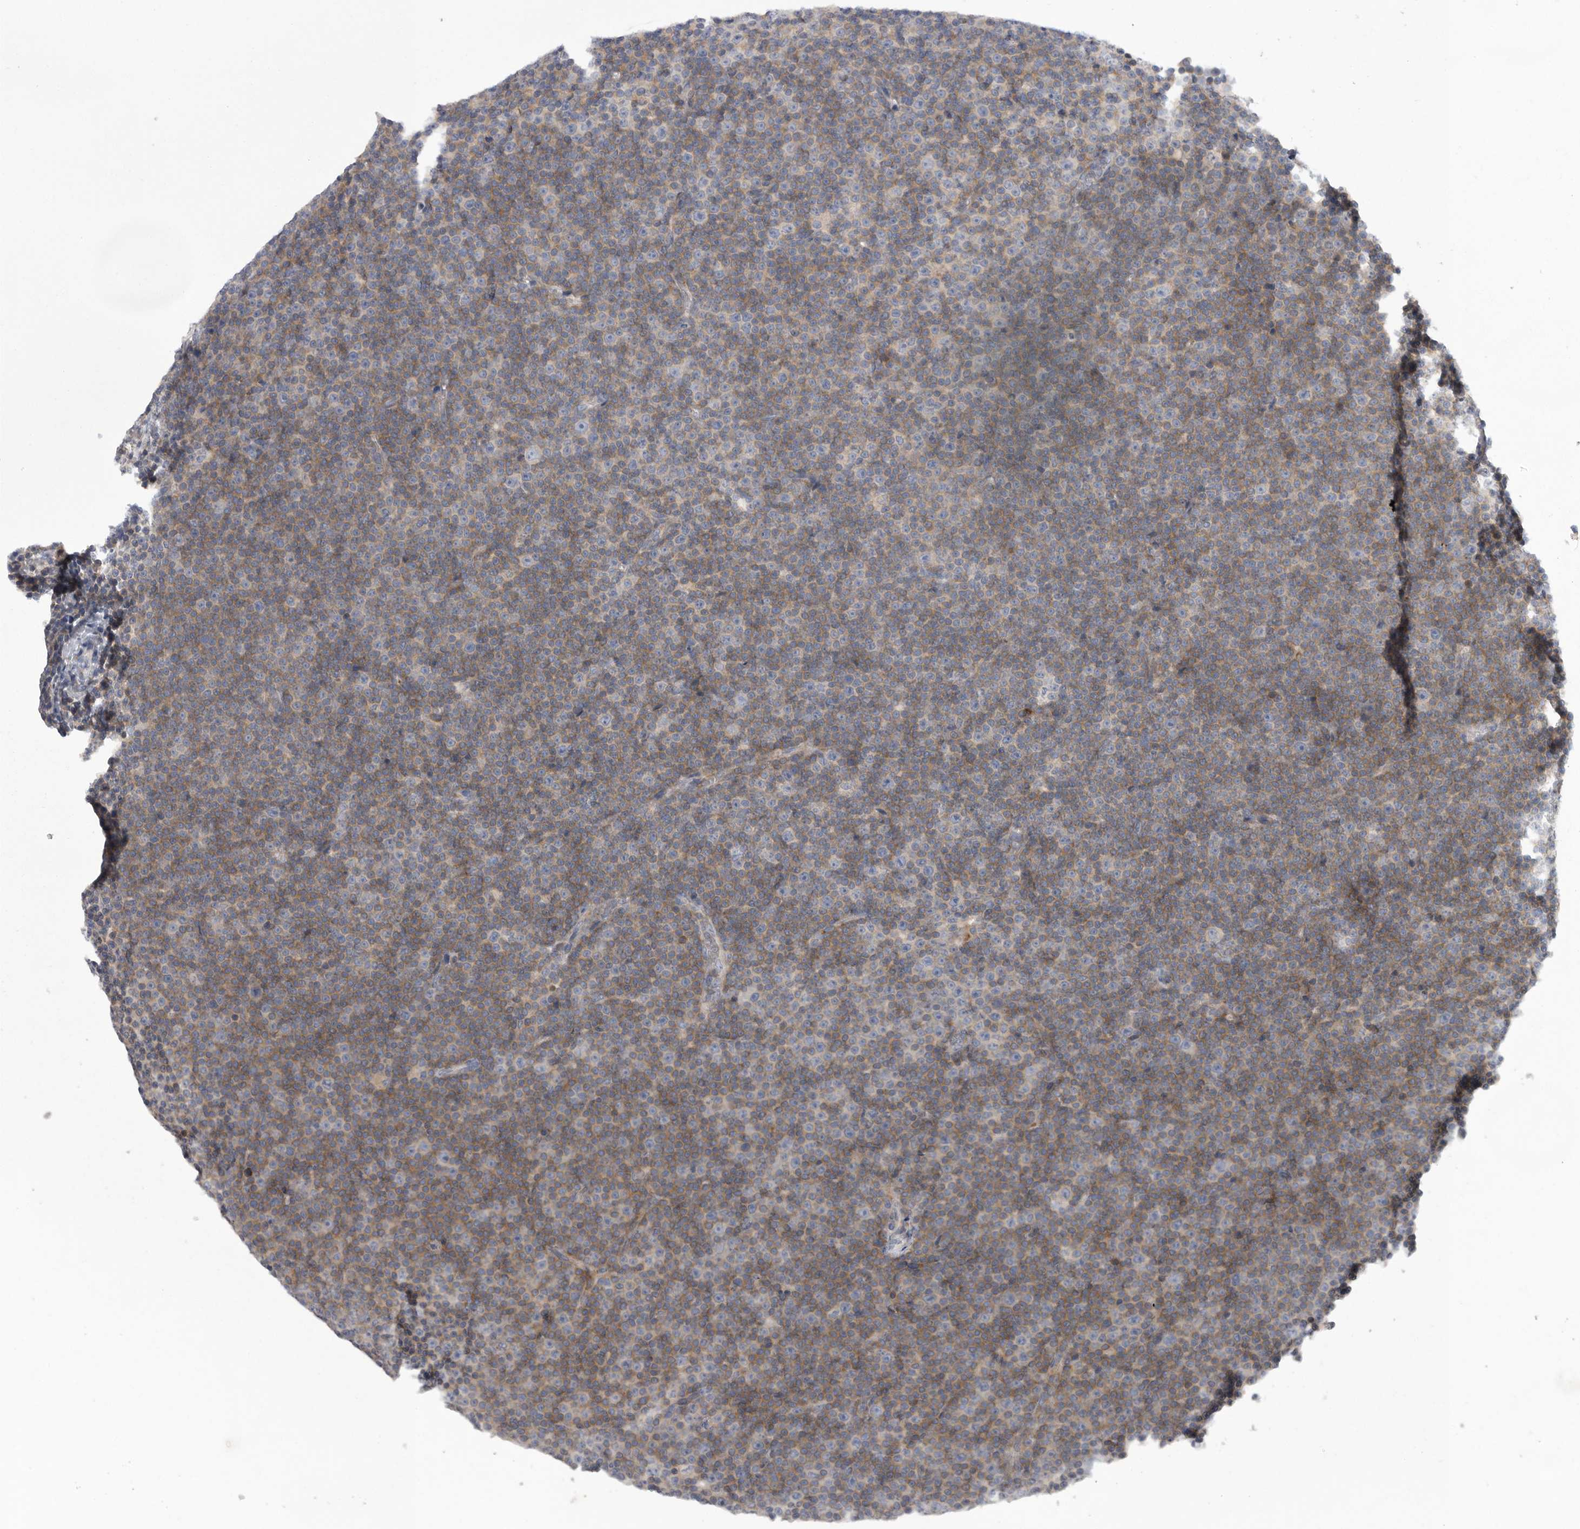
{"staining": {"intensity": "negative", "quantity": "none", "location": "none"}, "tissue": "lymphoma", "cell_type": "Tumor cells", "image_type": "cancer", "snomed": [{"axis": "morphology", "description": "Malignant lymphoma, non-Hodgkin's type, Low grade"}, {"axis": "topography", "description": "Lymph node"}], "caption": "Photomicrograph shows no significant protein expression in tumor cells of malignant lymphoma, non-Hodgkin's type (low-grade).", "gene": "USP24", "patient": {"sex": "female", "age": 67}}